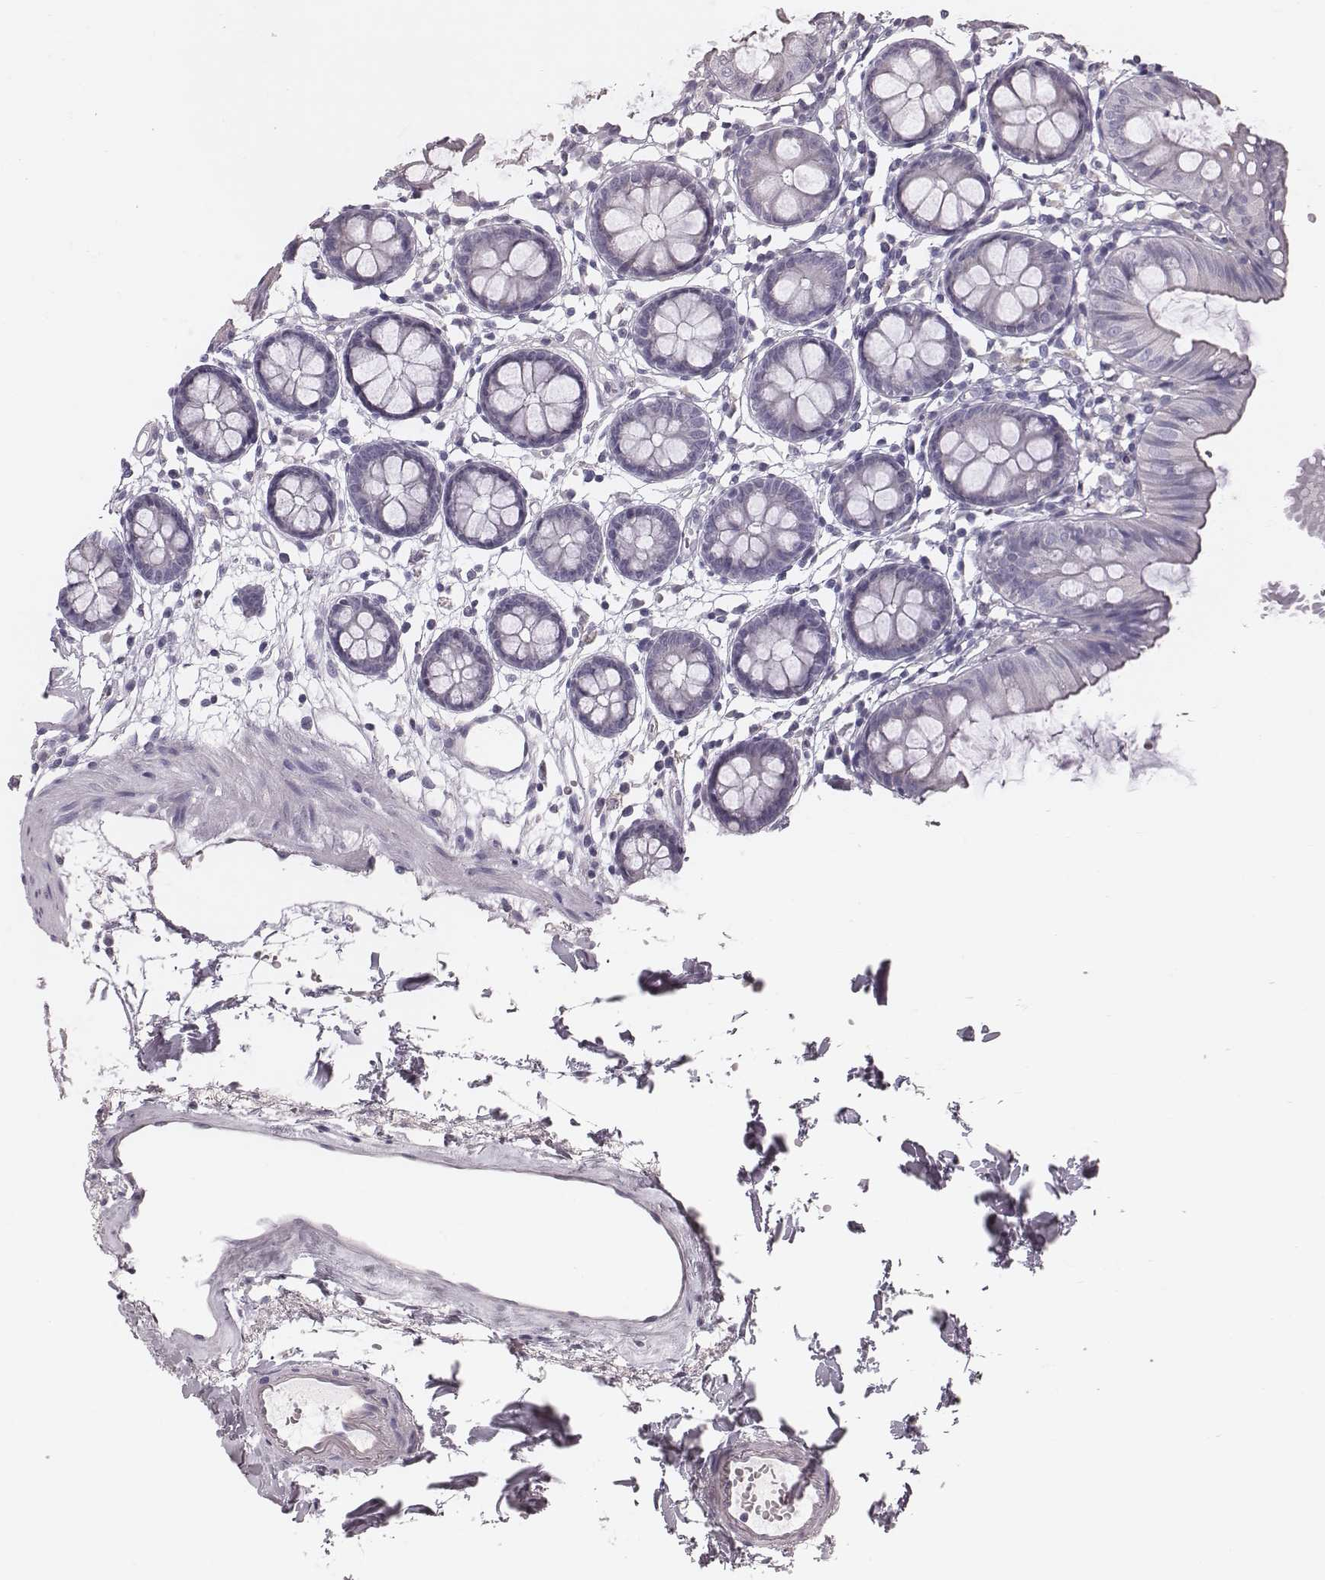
{"staining": {"intensity": "negative", "quantity": "none", "location": "none"}, "tissue": "colon", "cell_type": "Endothelial cells", "image_type": "normal", "snomed": [{"axis": "morphology", "description": "Normal tissue, NOS"}, {"axis": "topography", "description": "Colon"}], "caption": "Endothelial cells show no significant staining in normal colon.", "gene": "SPA17", "patient": {"sex": "female", "age": 84}}